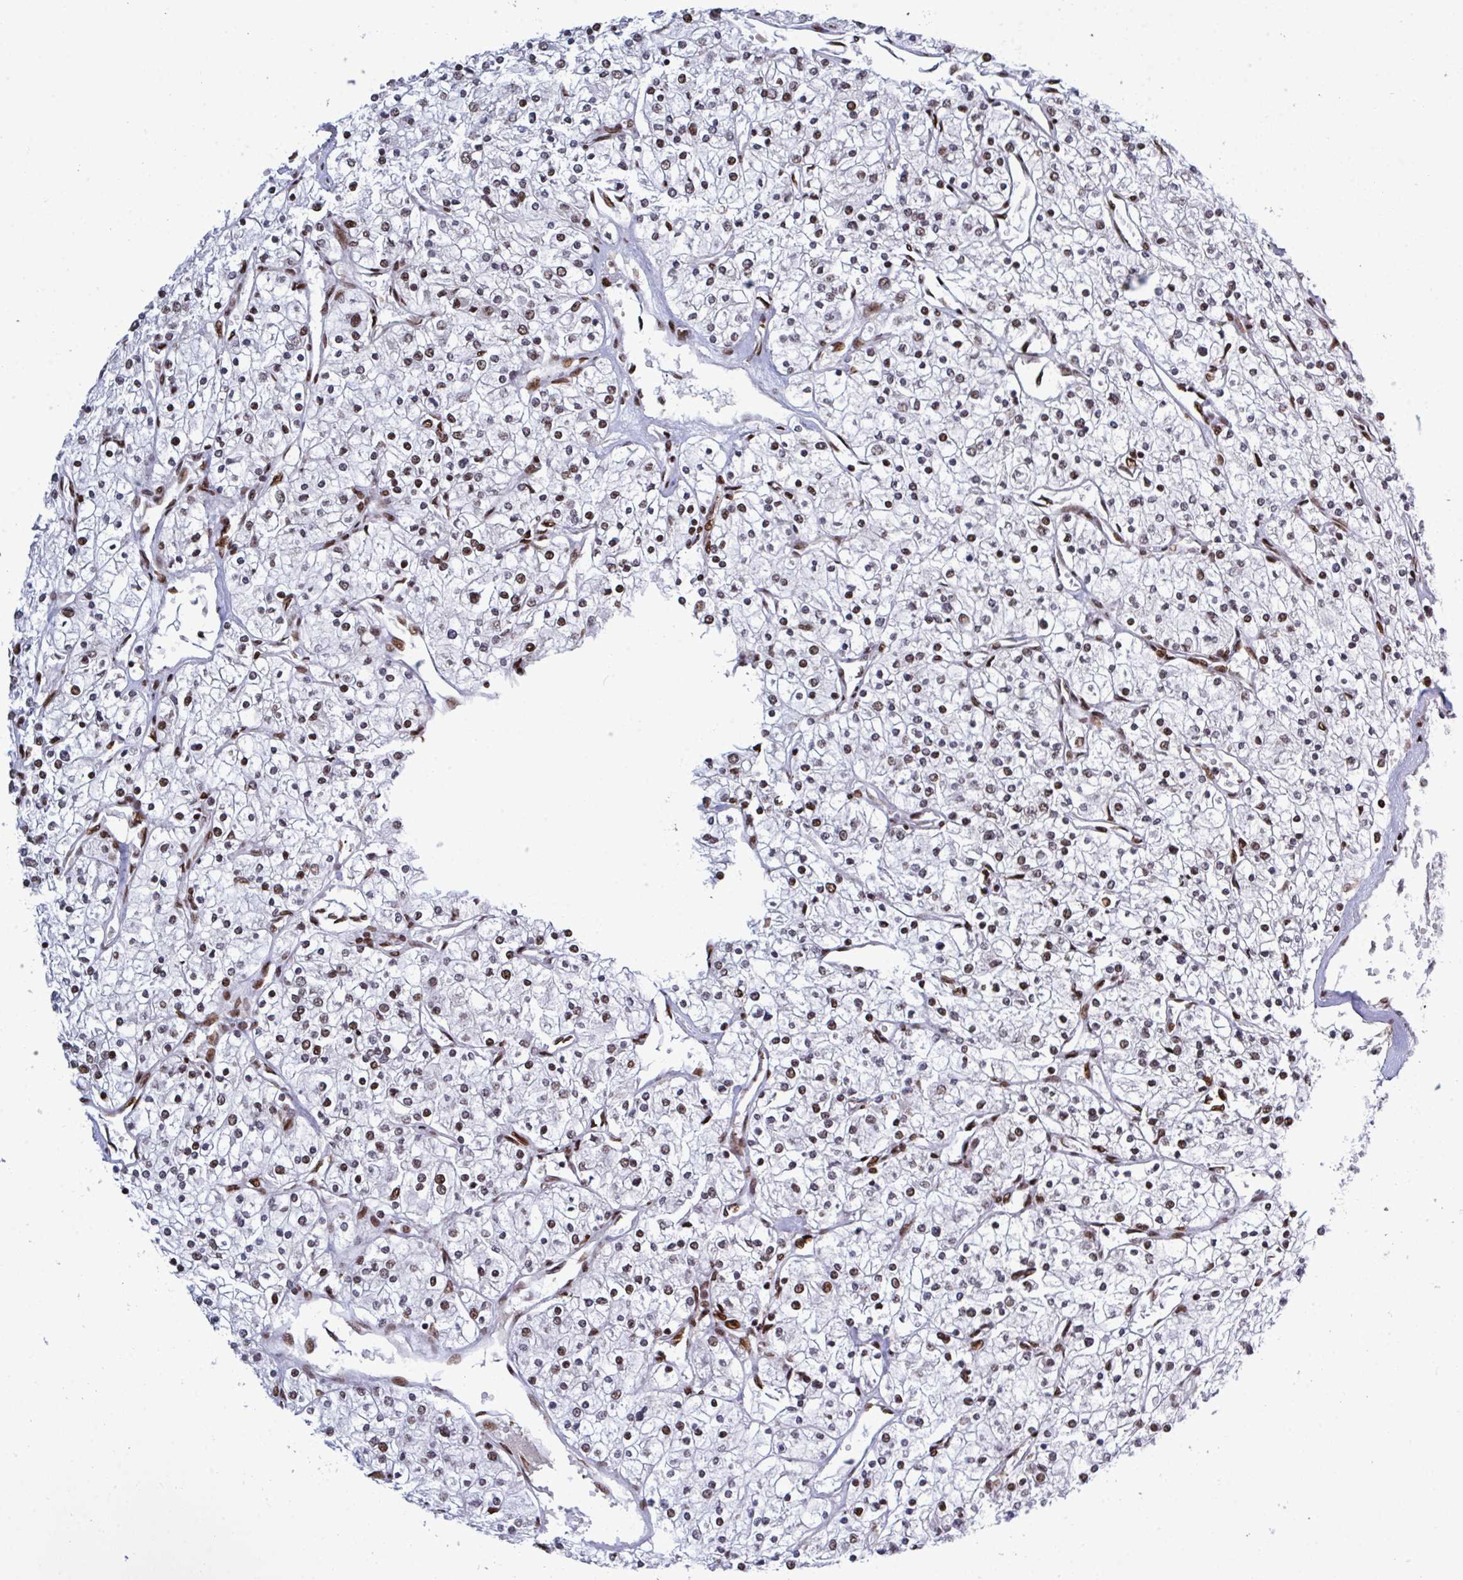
{"staining": {"intensity": "moderate", "quantity": "25%-75%", "location": "nuclear"}, "tissue": "renal cancer", "cell_type": "Tumor cells", "image_type": "cancer", "snomed": [{"axis": "morphology", "description": "Adenocarcinoma, NOS"}, {"axis": "topography", "description": "Kidney"}], "caption": "Tumor cells show moderate nuclear expression in about 25%-75% of cells in renal cancer. The staining is performed using DAB (3,3'-diaminobenzidine) brown chromogen to label protein expression. The nuclei are counter-stained blue using hematoxylin.", "gene": "ZNF607", "patient": {"sex": "male", "age": 80}}